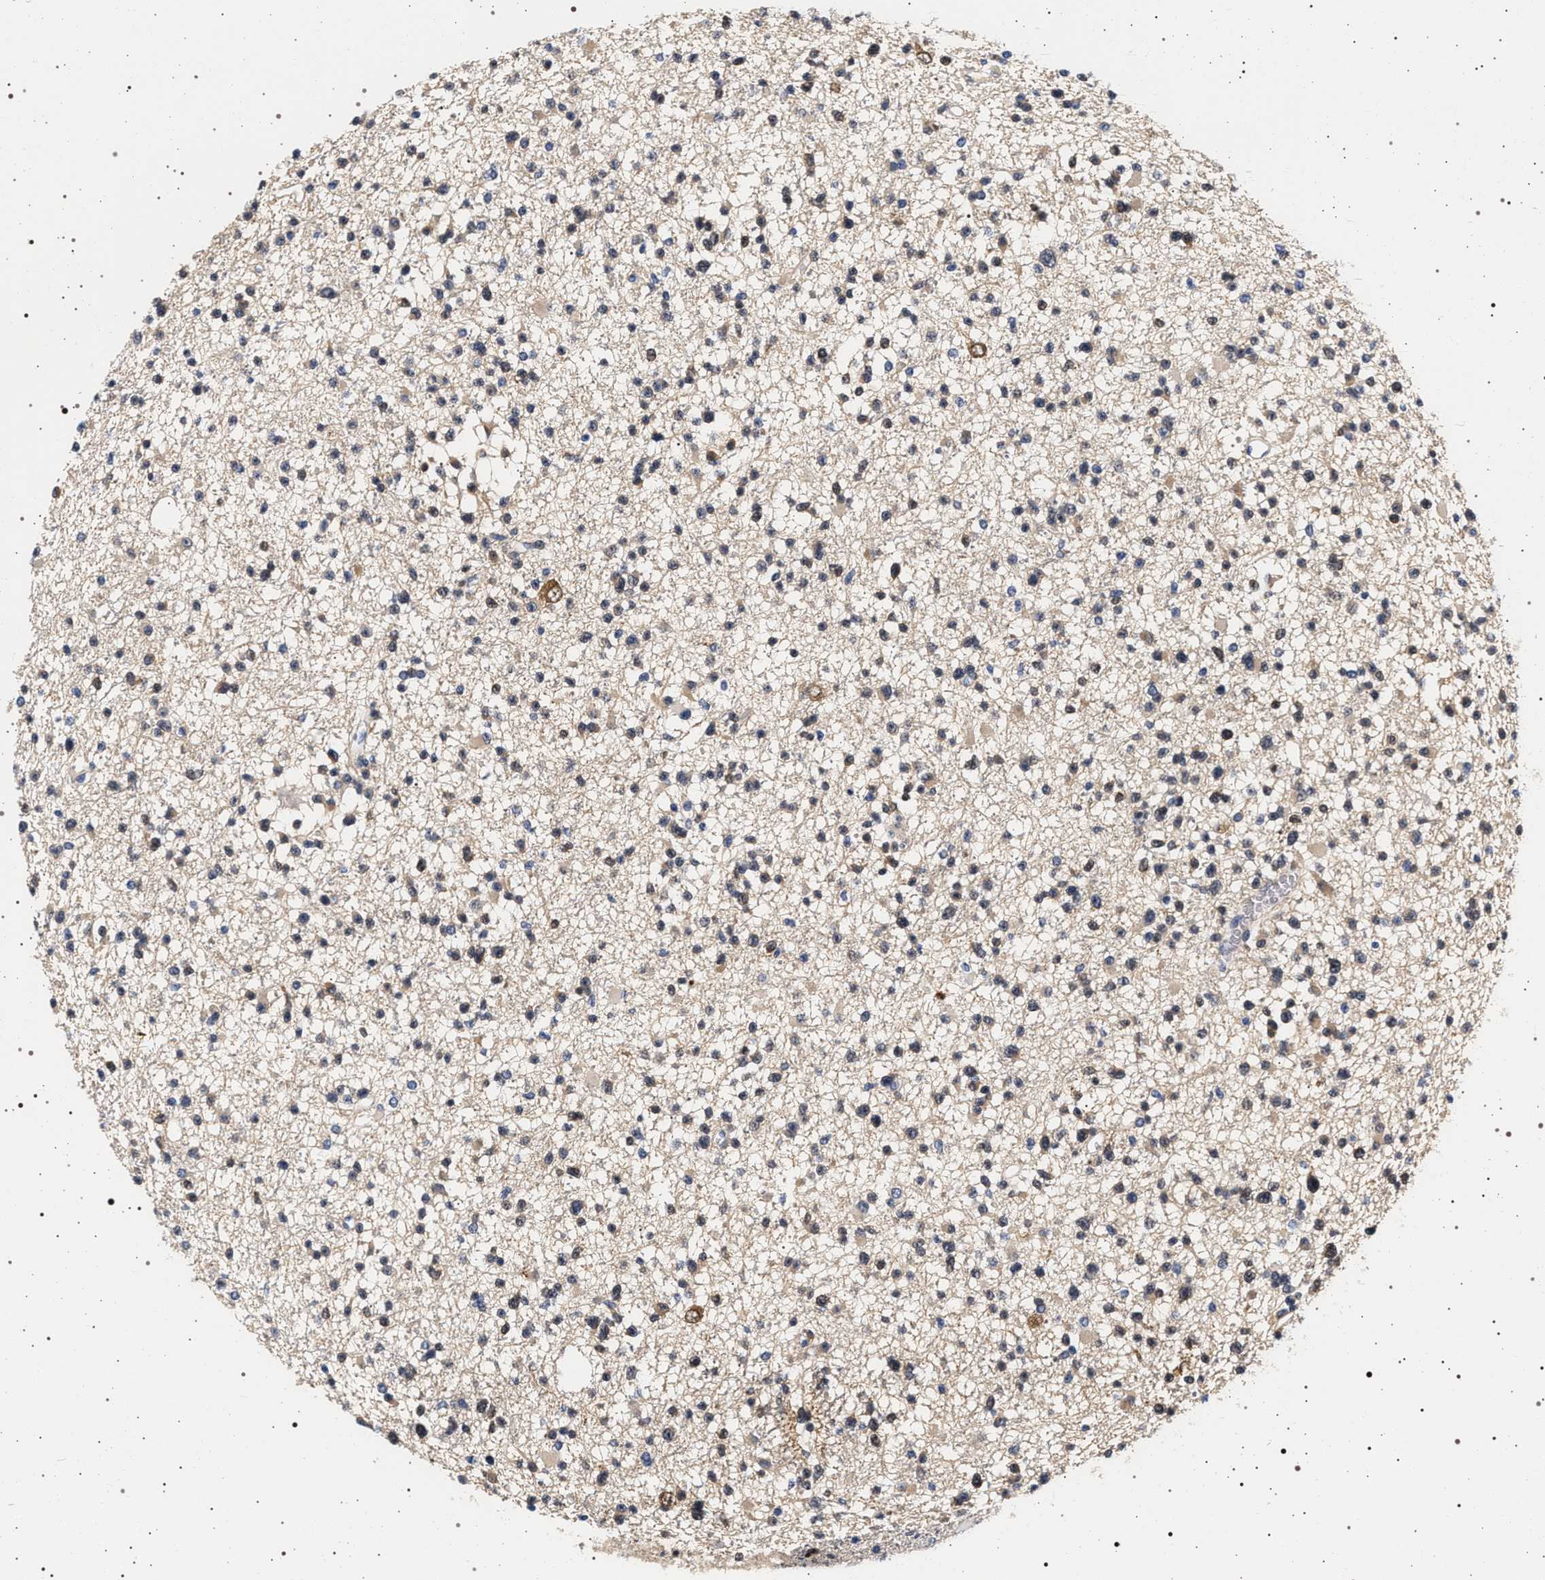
{"staining": {"intensity": "weak", "quantity": "25%-75%", "location": "cytoplasmic/membranous,nuclear"}, "tissue": "glioma", "cell_type": "Tumor cells", "image_type": "cancer", "snomed": [{"axis": "morphology", "description": "Glioma, malignant, Low grade"}, {"axis": "topography", "description": "Brain"}], "caption": "There is low levels of weak cytoplasmic/membranous and nuclear staining in tumor cells of glioma, as demonstrated by immunohistochemical staining (brown color).", "gene": "MAPK10", "patient": {"sex": "female", "age": 22}}